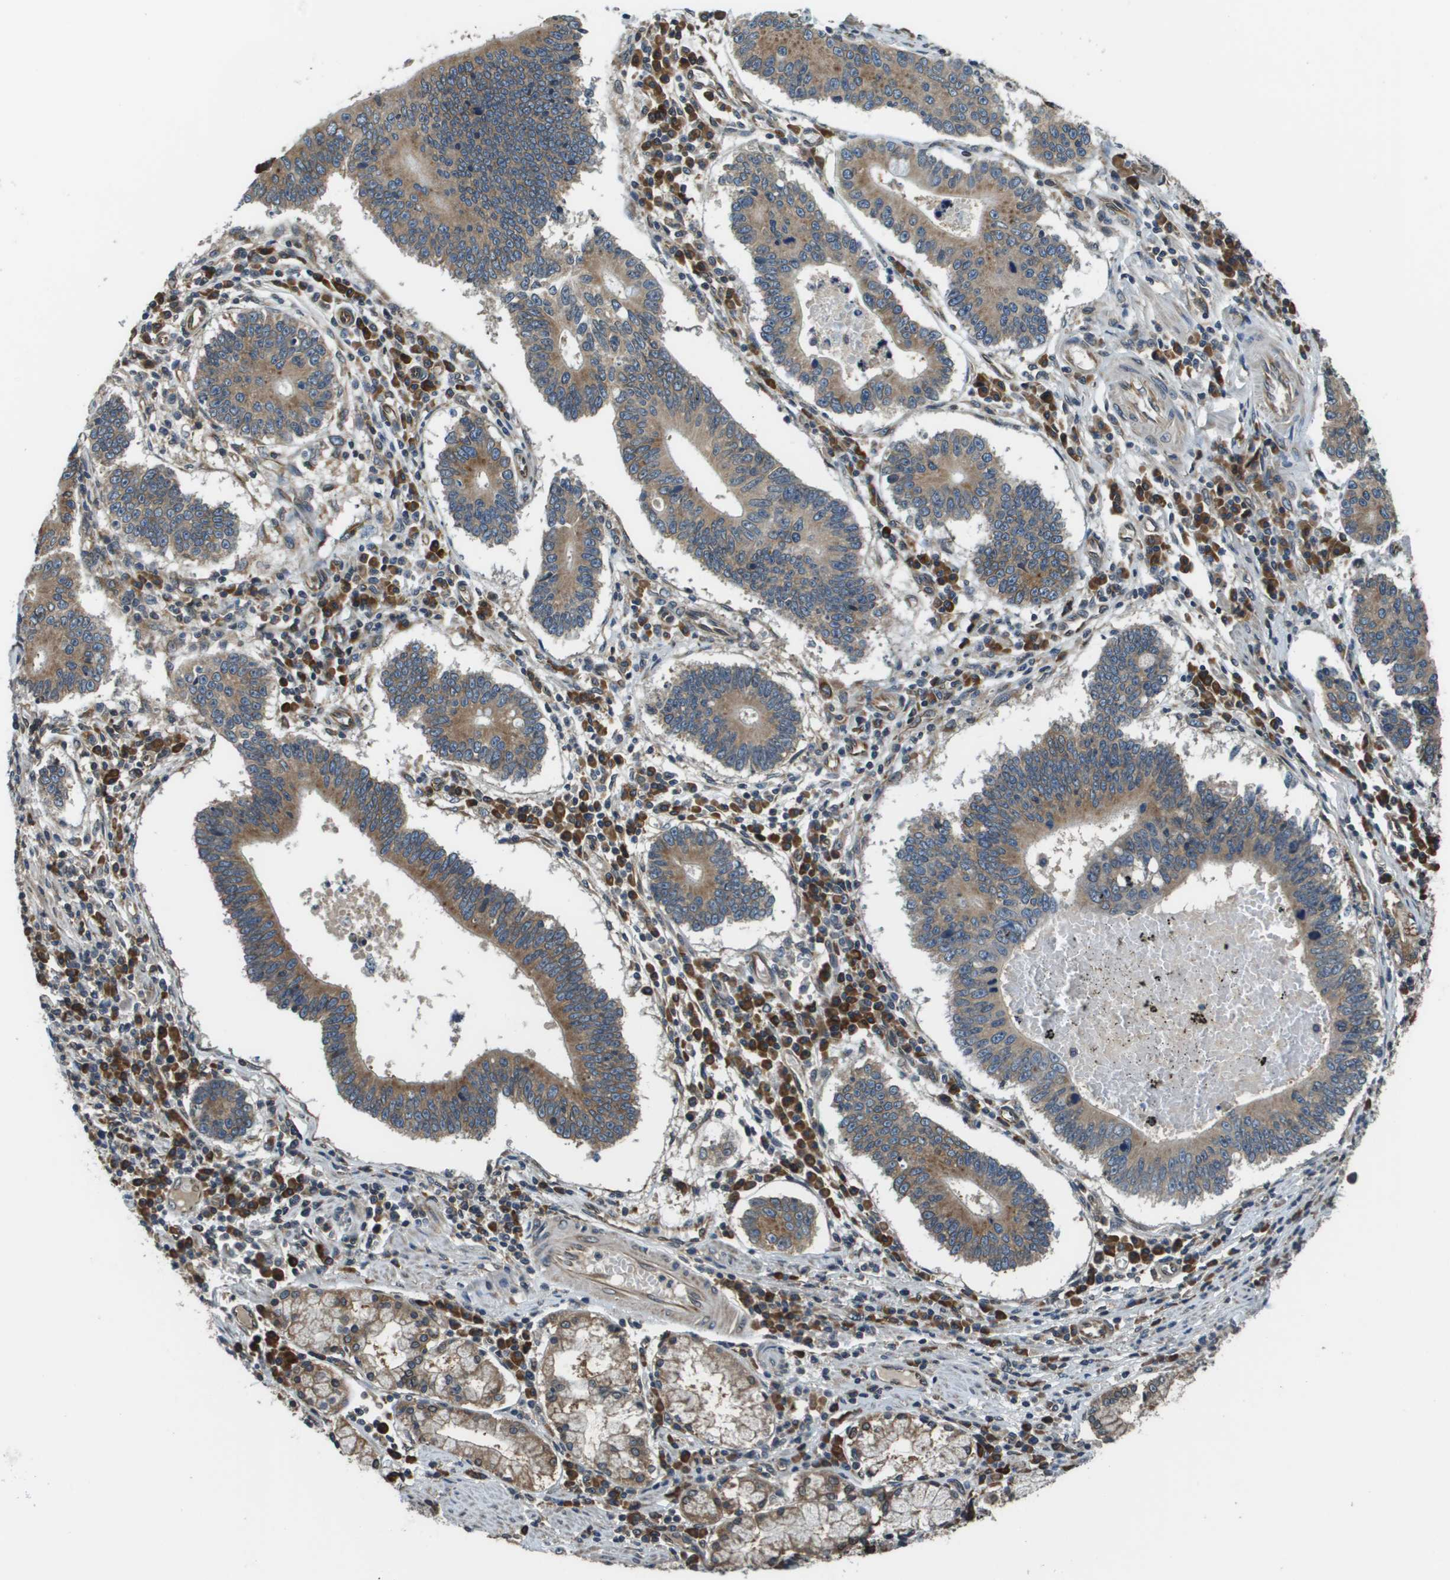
{"staining": {"intensity": "moderate", "quantity": ">75%", "location": "cytoplasmic/membranous"}, "tissue": "stomach cancer", "cell_type": "Tumor cells", "image_type": "cancer", "snomed": [{"axis": "morphology", "description": "Adenocarcinoma, NOS"}, {"axis": "topography", "description": "Stomach"}], "caption": "A medium amount of moderate cytoplasmic/membranous staining is appreciated in about >75% of tumor cells in adenocarcinoma (stomach) tissue.", "gene": "SEC62", "patient": {"sex": "male", "age": 59}}